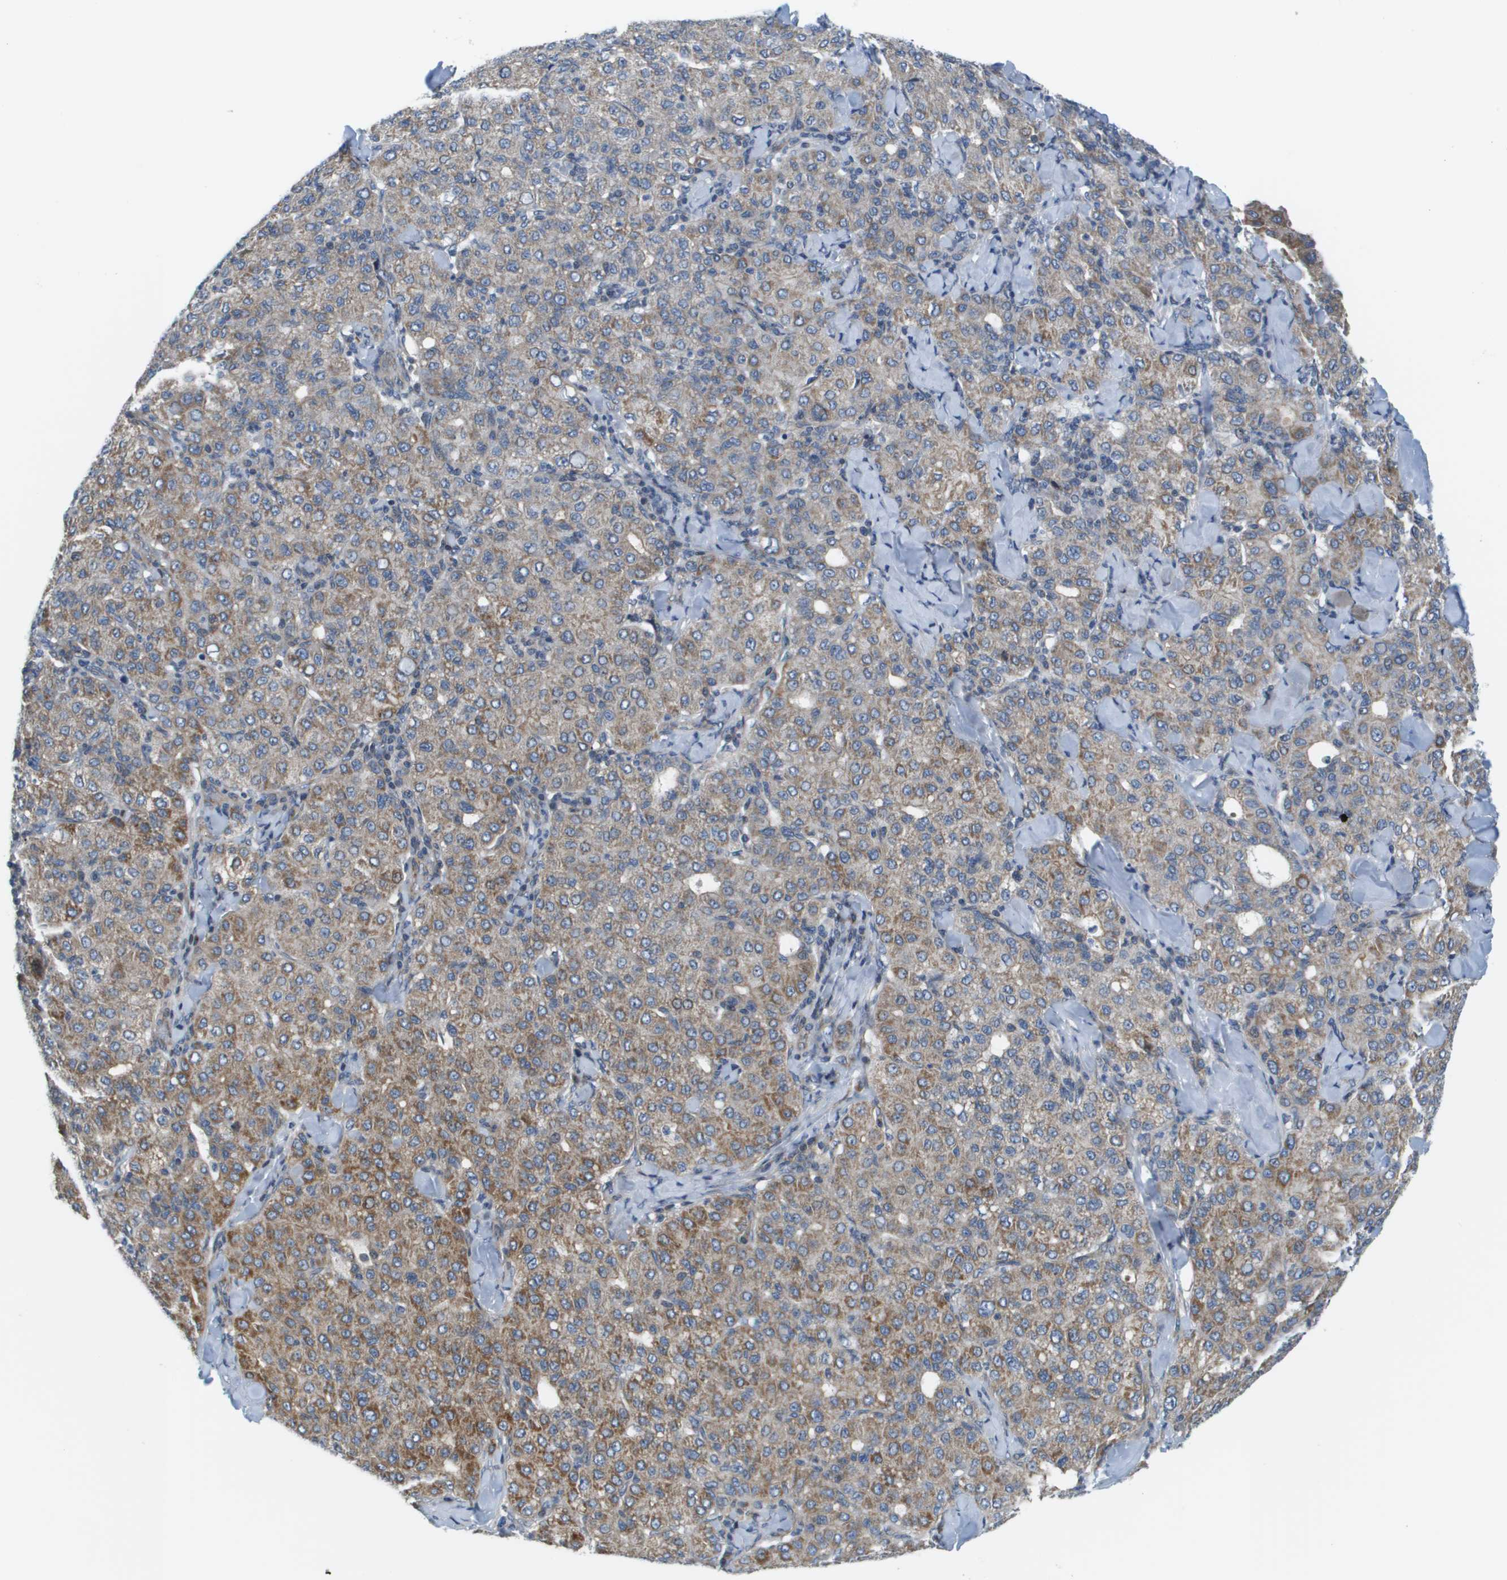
{"staining": {"intensity": "moderate", "quantity": "25%-75%", "location": "cytoplasmic/membranous"}, "tissue": "liver cancer", "cell_type": "Tumor cells", "image_type": "cancer", "snomed": [{"axis": "morphology", "description": "Carcinoma, Hepatocellular, NOS"}, {"axis": "topography", "description": "Liver"}], "caption": "Approximately 25%-75% of tumor cells in liver cancer (hepatocellular carcinoma) exhibit moderate cytoplasmic/membranous protein staining as visualized by brown immunohistochemical staining.", "gene": "KRT23", "patient": {"sex": "male", "age": 65}}